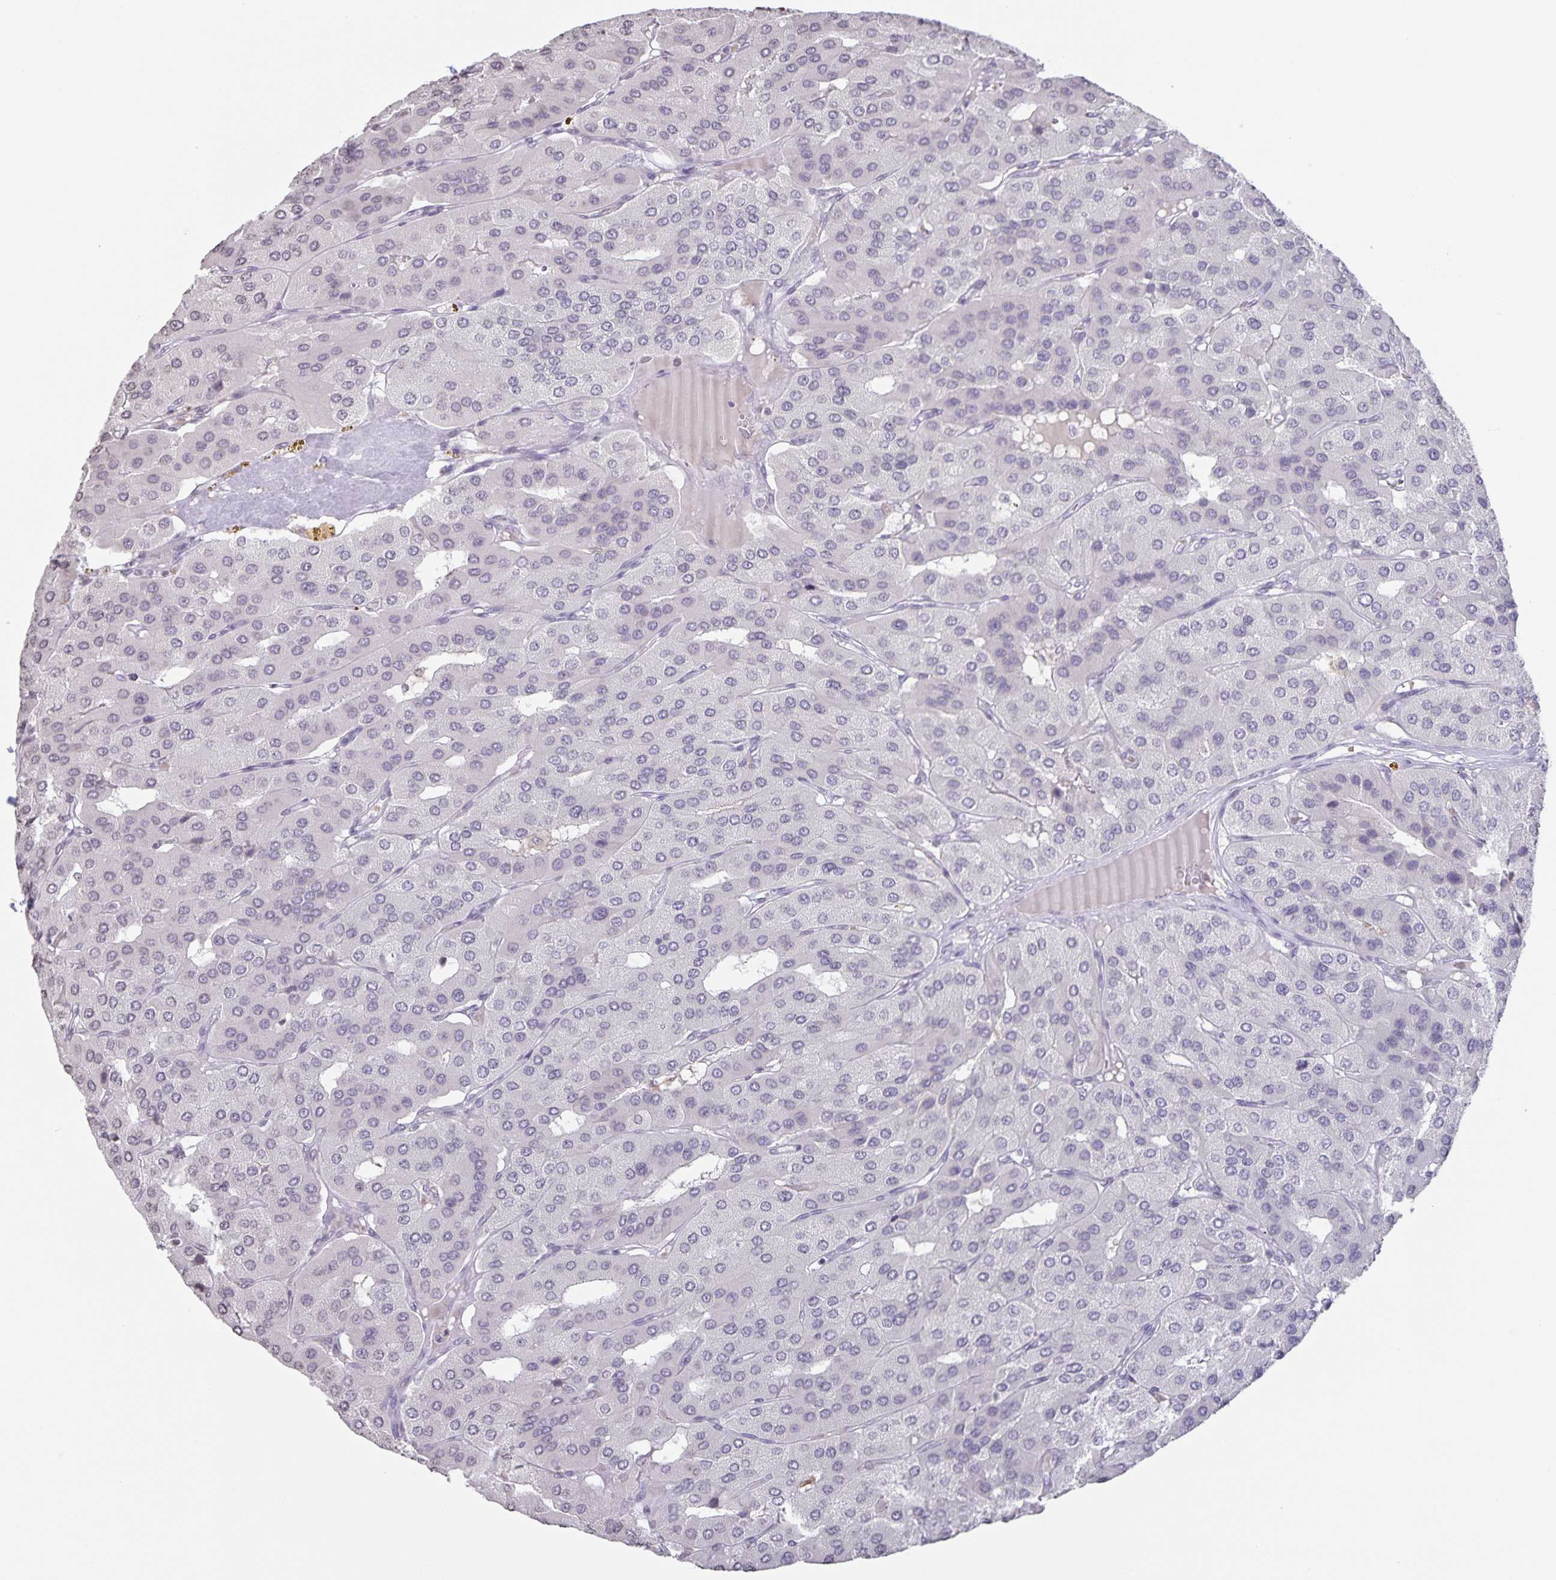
{"staining": {"intensity": "negative", "quantity": "none", "location": "none"}, "tissue": "parathyroid gland", "cell_type": "Glandular cells", "image_type": "normal", "snomed": [{"axis": "morphology", "description": "Normal tissue, NOS"}, {"axis": "morphology", "description": "Adenoma, NOS"}, {"axis": "topography", "description": "Parathyroid gland"}], "caption": "Glandular cells are negative for brown protein staining in benign parathyroid gland.", "gene": "AQP4", "patient": {"sex": "female", "age": 86}}